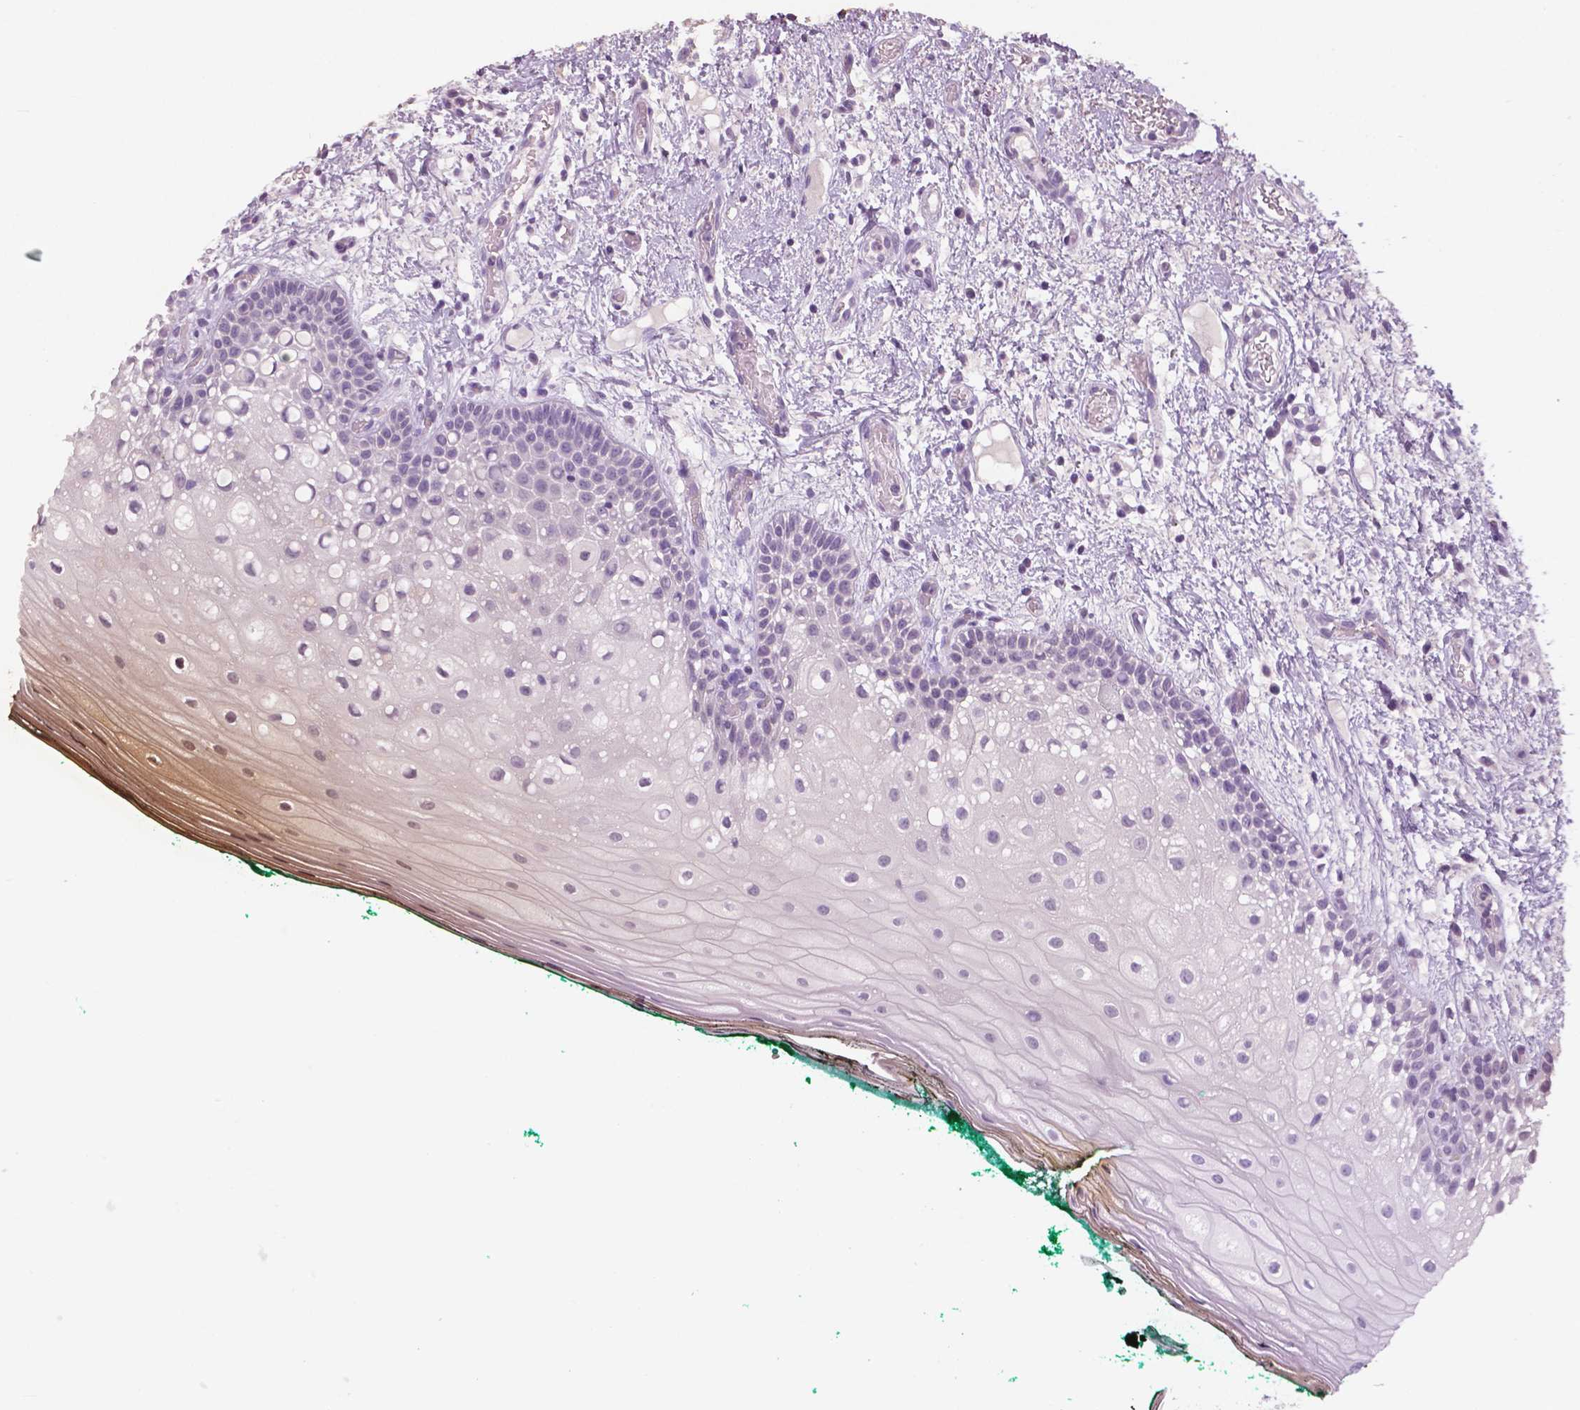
{"staining": {"intensity": "negative", "quantity": "none", "location": "none"}, "tissue": "oral mucosa", "cell_type": "Squamous epithelial cells", "image_type": "normal", "snomed": [{"axis": "morphology", "description": "Normal tissue, NOS"}, {"axis": "topography", "description": "Oral tissue"}], "caption": "IHC histopathology image of benign oral mucosa: human oral mucosa stained with DAB demonstrates no significant protein positivity in squamous epithelial cells.", "gene": "NECAB1", "patient": {"sex": "female", "age": 83}}